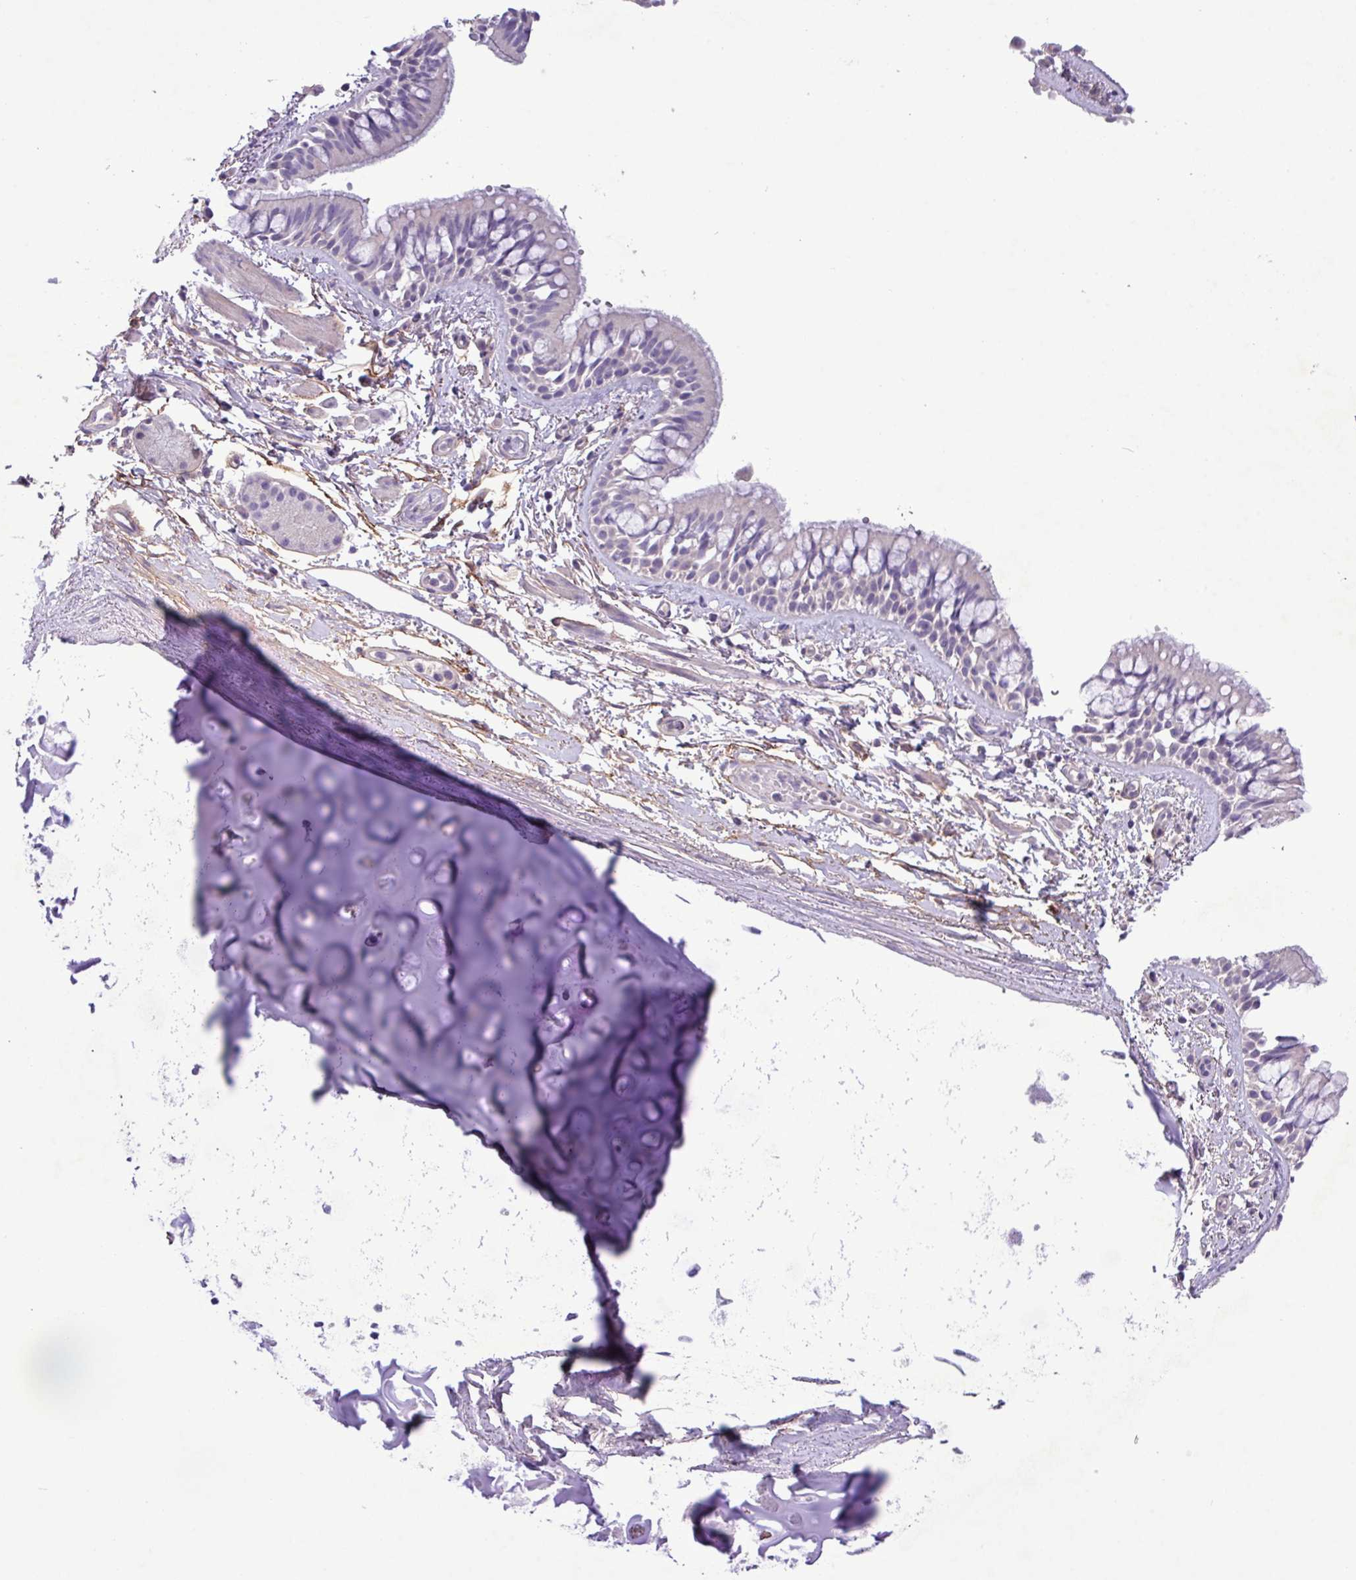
{"staining": {"intensity": "negative", "quantity": "none", "location": "none"}, "tissue": "bronchus", "cell_type": "Respiratory epithelial cells", "image_type": "normal", "snomed": [{"axis": "morphology", "description": "Normal tissue, NOS"}, {"axis": "topography", "description": "Lymph node"}, {"axis": "topography", "description": "Cartilage tissue"}, {"axis": "topography", "description": "Bronchus"}], "caption": "This is an IHC micrograph of normal human bronchus. There is no positivity in respiratory epithelial cells.", "gene": "CD248", "patient": {"sex": "female", "age": 70}}